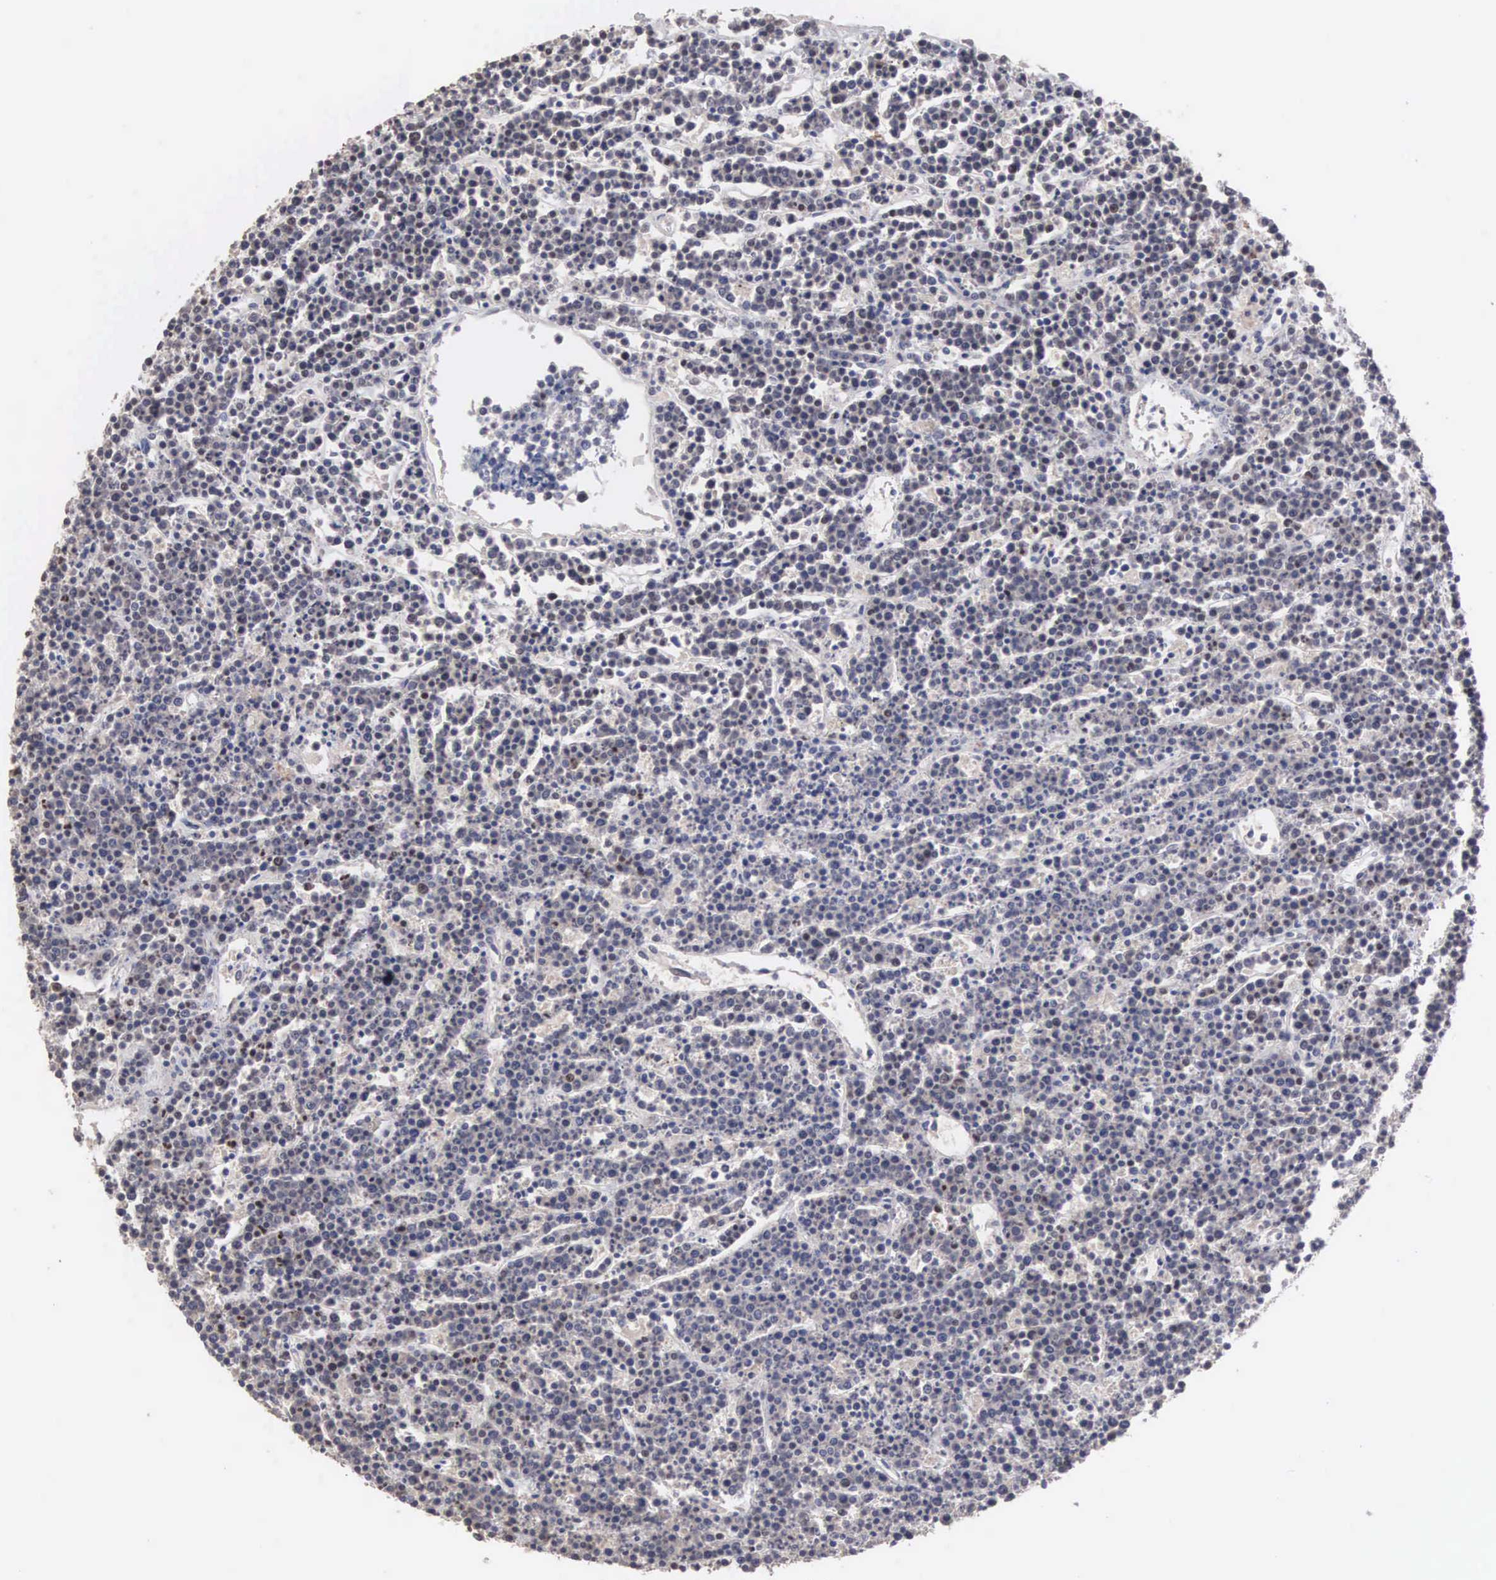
{"staining": {"intensity": "negative", "quantity": "none", "location": "none"}, "tissue": "lymphoma", "cell_type": "Tumor cells", "image_type": "cancer", "snomed": [{"axis": "morphology", "description": "Malignant lymphoma, non-Hodgkin's type, High grade"}, {"axis": "topography", "description": "Ovary"}], "caption": "Tumor cells show no significant protein staining in lymphoma.", "gene": "ACOT4", "patient": {"sex": "female", "age": 56}}